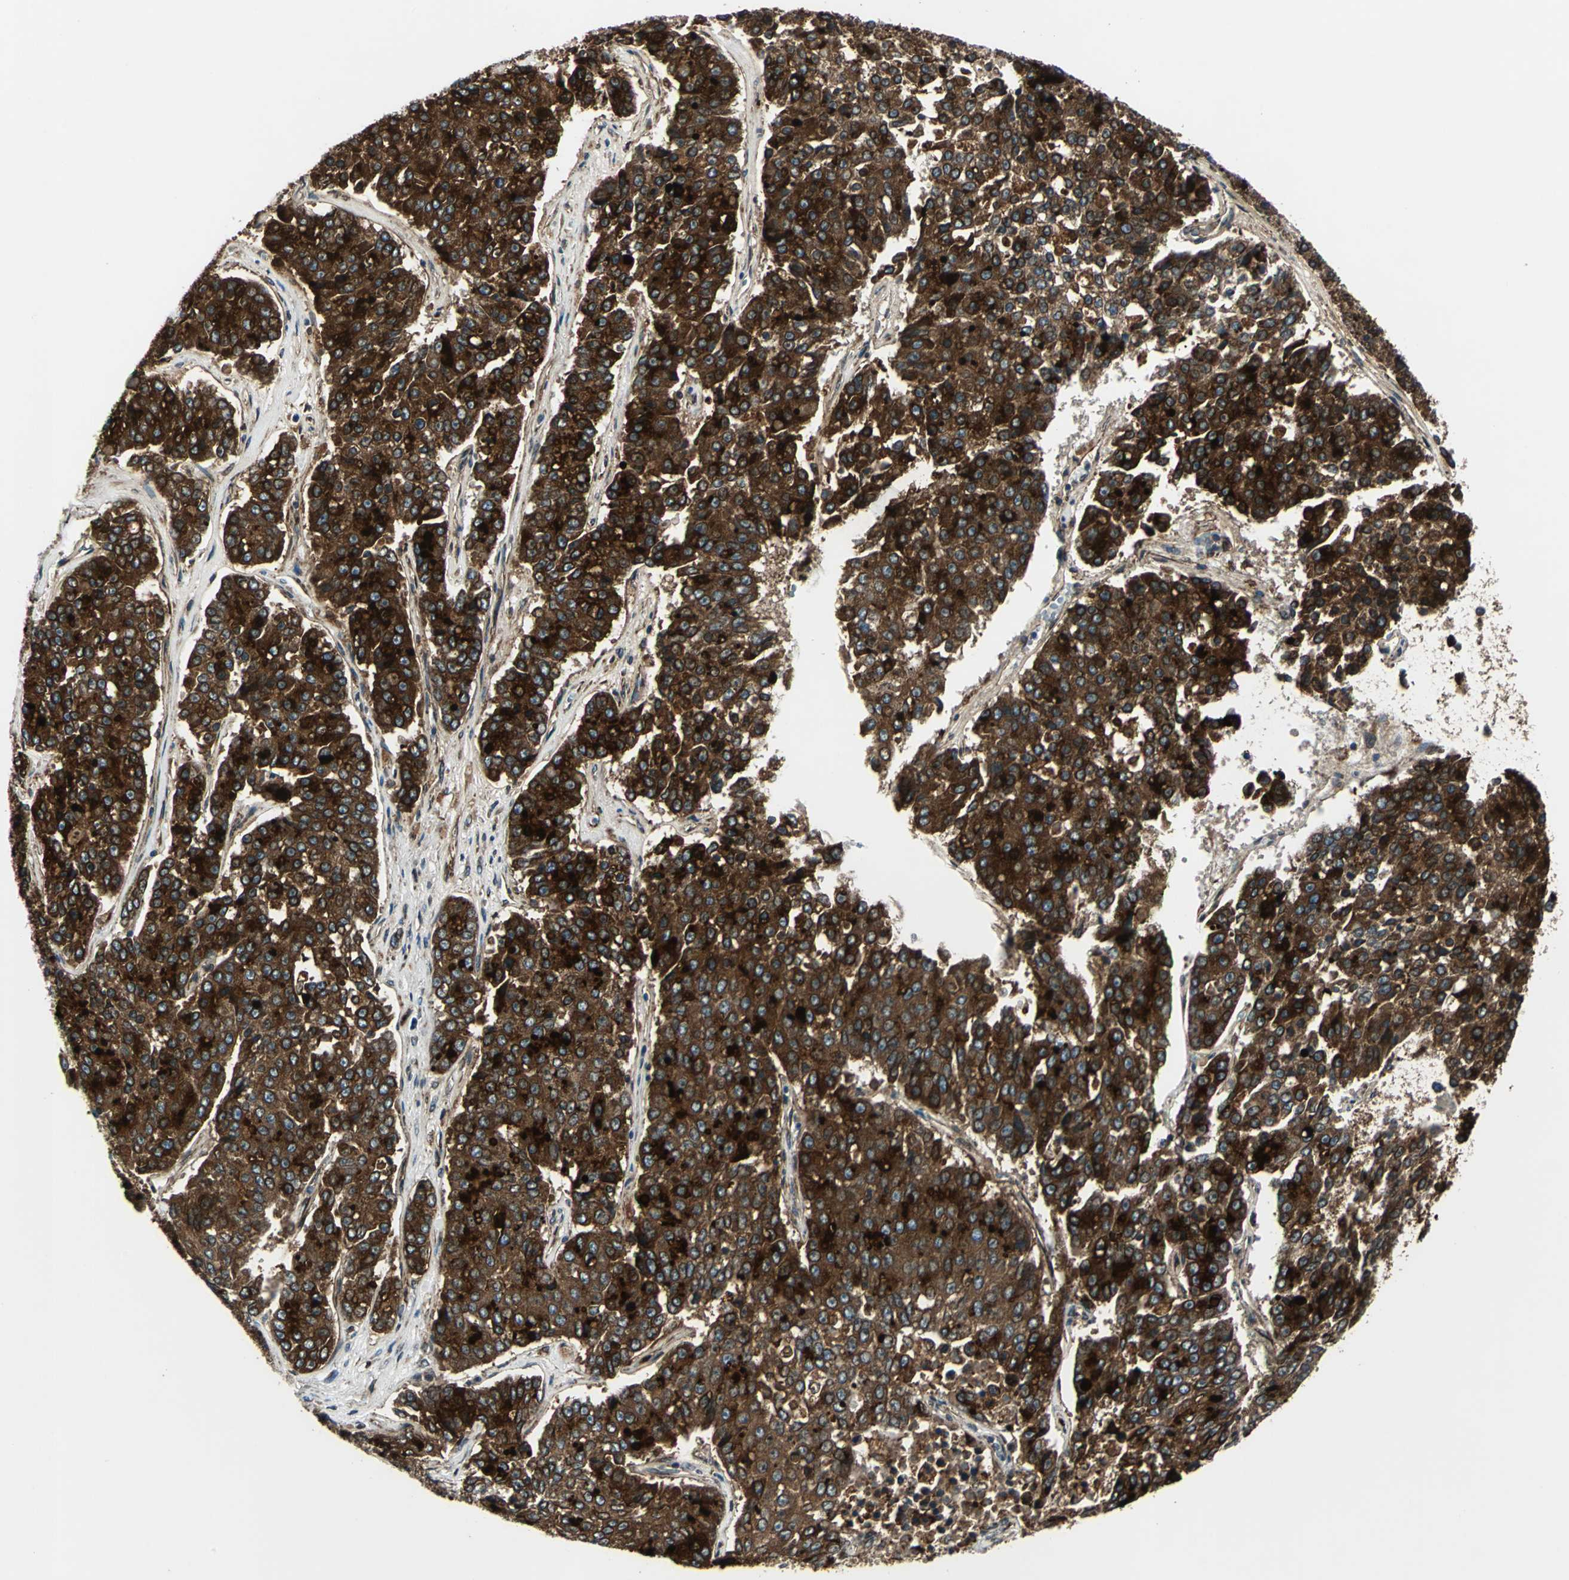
{"staining": {"intensity": "strong", "quantity": ">75%", "location": "cytoplasmic/membranous"}, "tissue": "pancreatic cancer", "cell_type": "Tumor cells", "image_type": "cancer", "snomed": [{"axis": "morphology", "description": "Adenocarcinoma, NOS"}, {"axis": "topography", "description": "Pancreas"}], "caption": "Protein expression analysis of human pancreatic cancer reveals strong cytoplasmic/membranous positivity in approximately >75% of tumor cells. The staining is performed using DAB brown chromogen to label protein expression. The nuclei are counter-stained blue using hematoxylin.", "gene": "HTATIP2", "patient": {"sex": "male", "age": 50}}